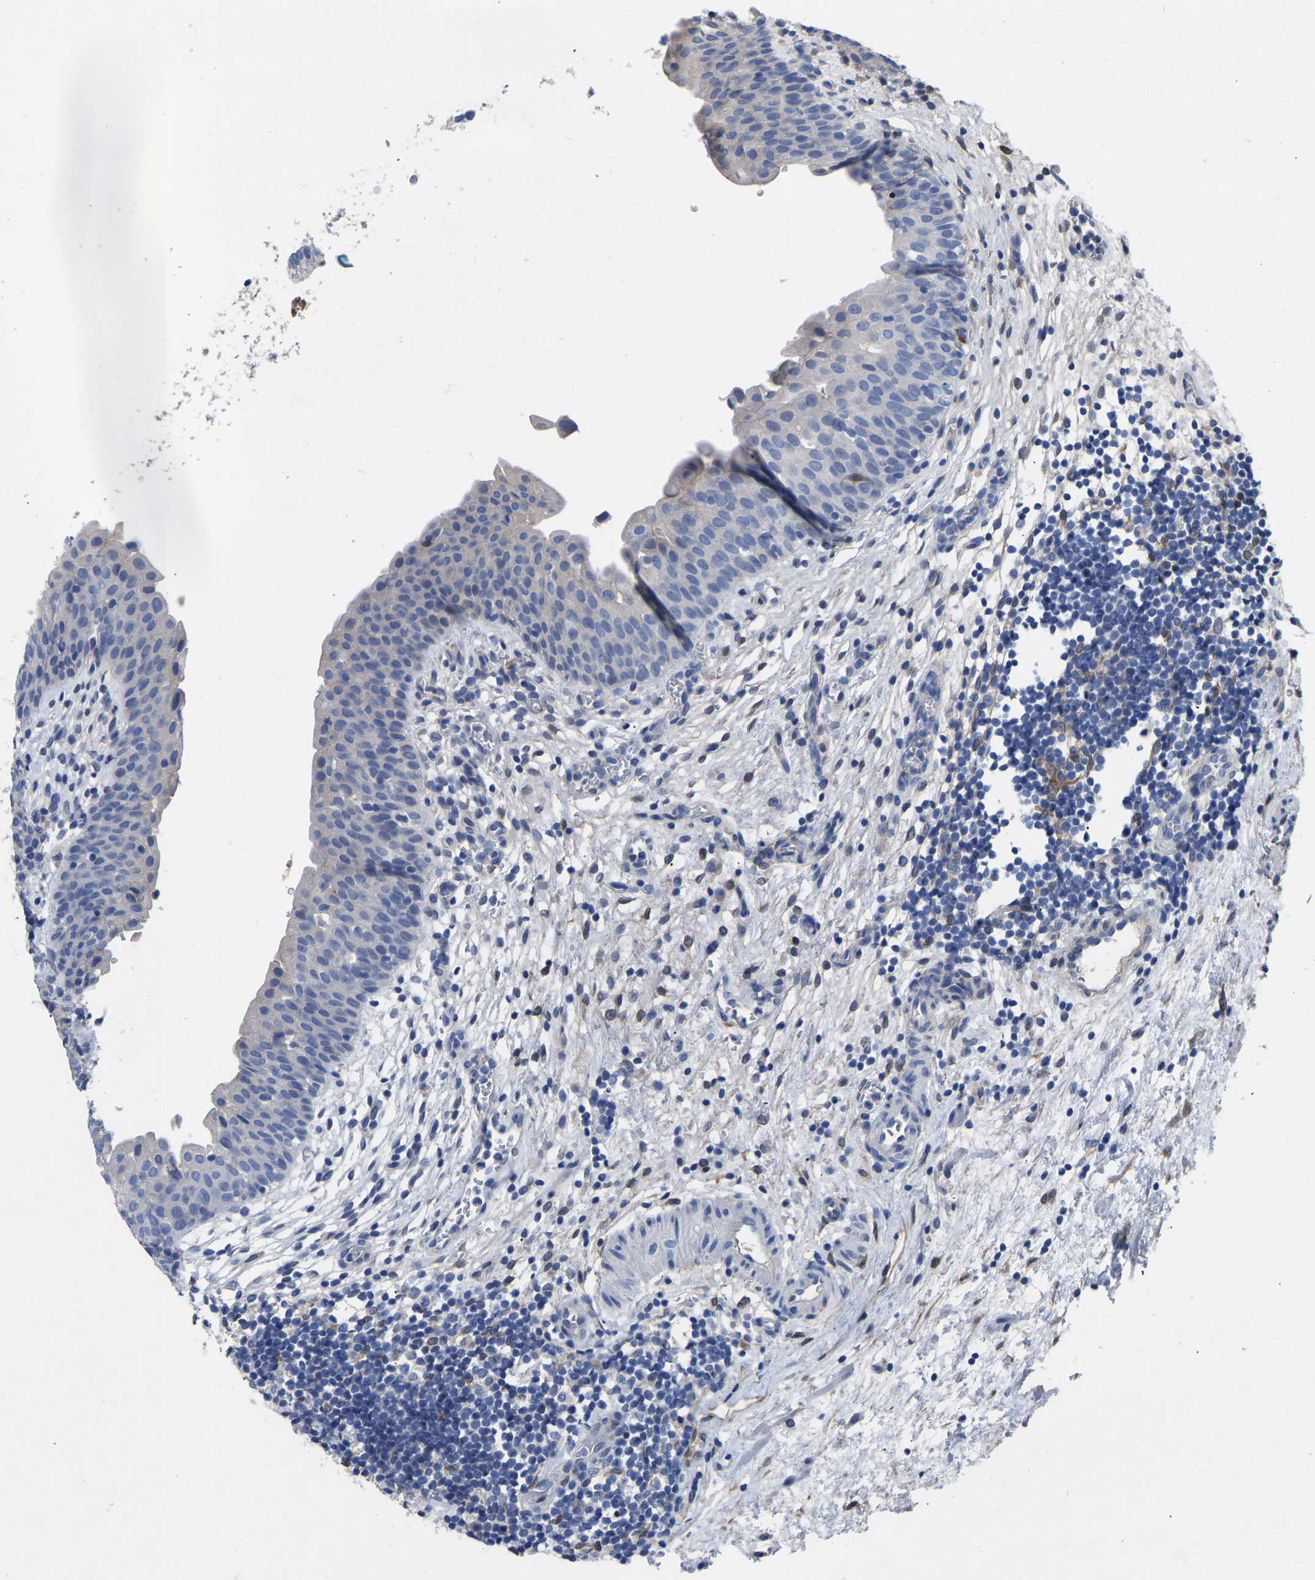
{"staining": {"intensity": "negative", "quantity": "none", "location": "none"}, "tissue": "urinary bladder", "cell_type": "Urothelial cells", "image_type": "normal", "snomed": [{"axis": "morphology", "description": "Normal tissue, NOS"}, {"axis": "topography", "description": "Urinary bladder"}], "caption": "DAB immunohistochemical staining of normal human urinary bladder reveals no significant expression in urothelial cells. The staining was performed using DAB to visualize the protein expression in brown, while the nuclei were stained in blue with hematoxylin (Magnification: 20x).", "gene": "RBP1", "patient": {"sex": "male", "age": 37}}